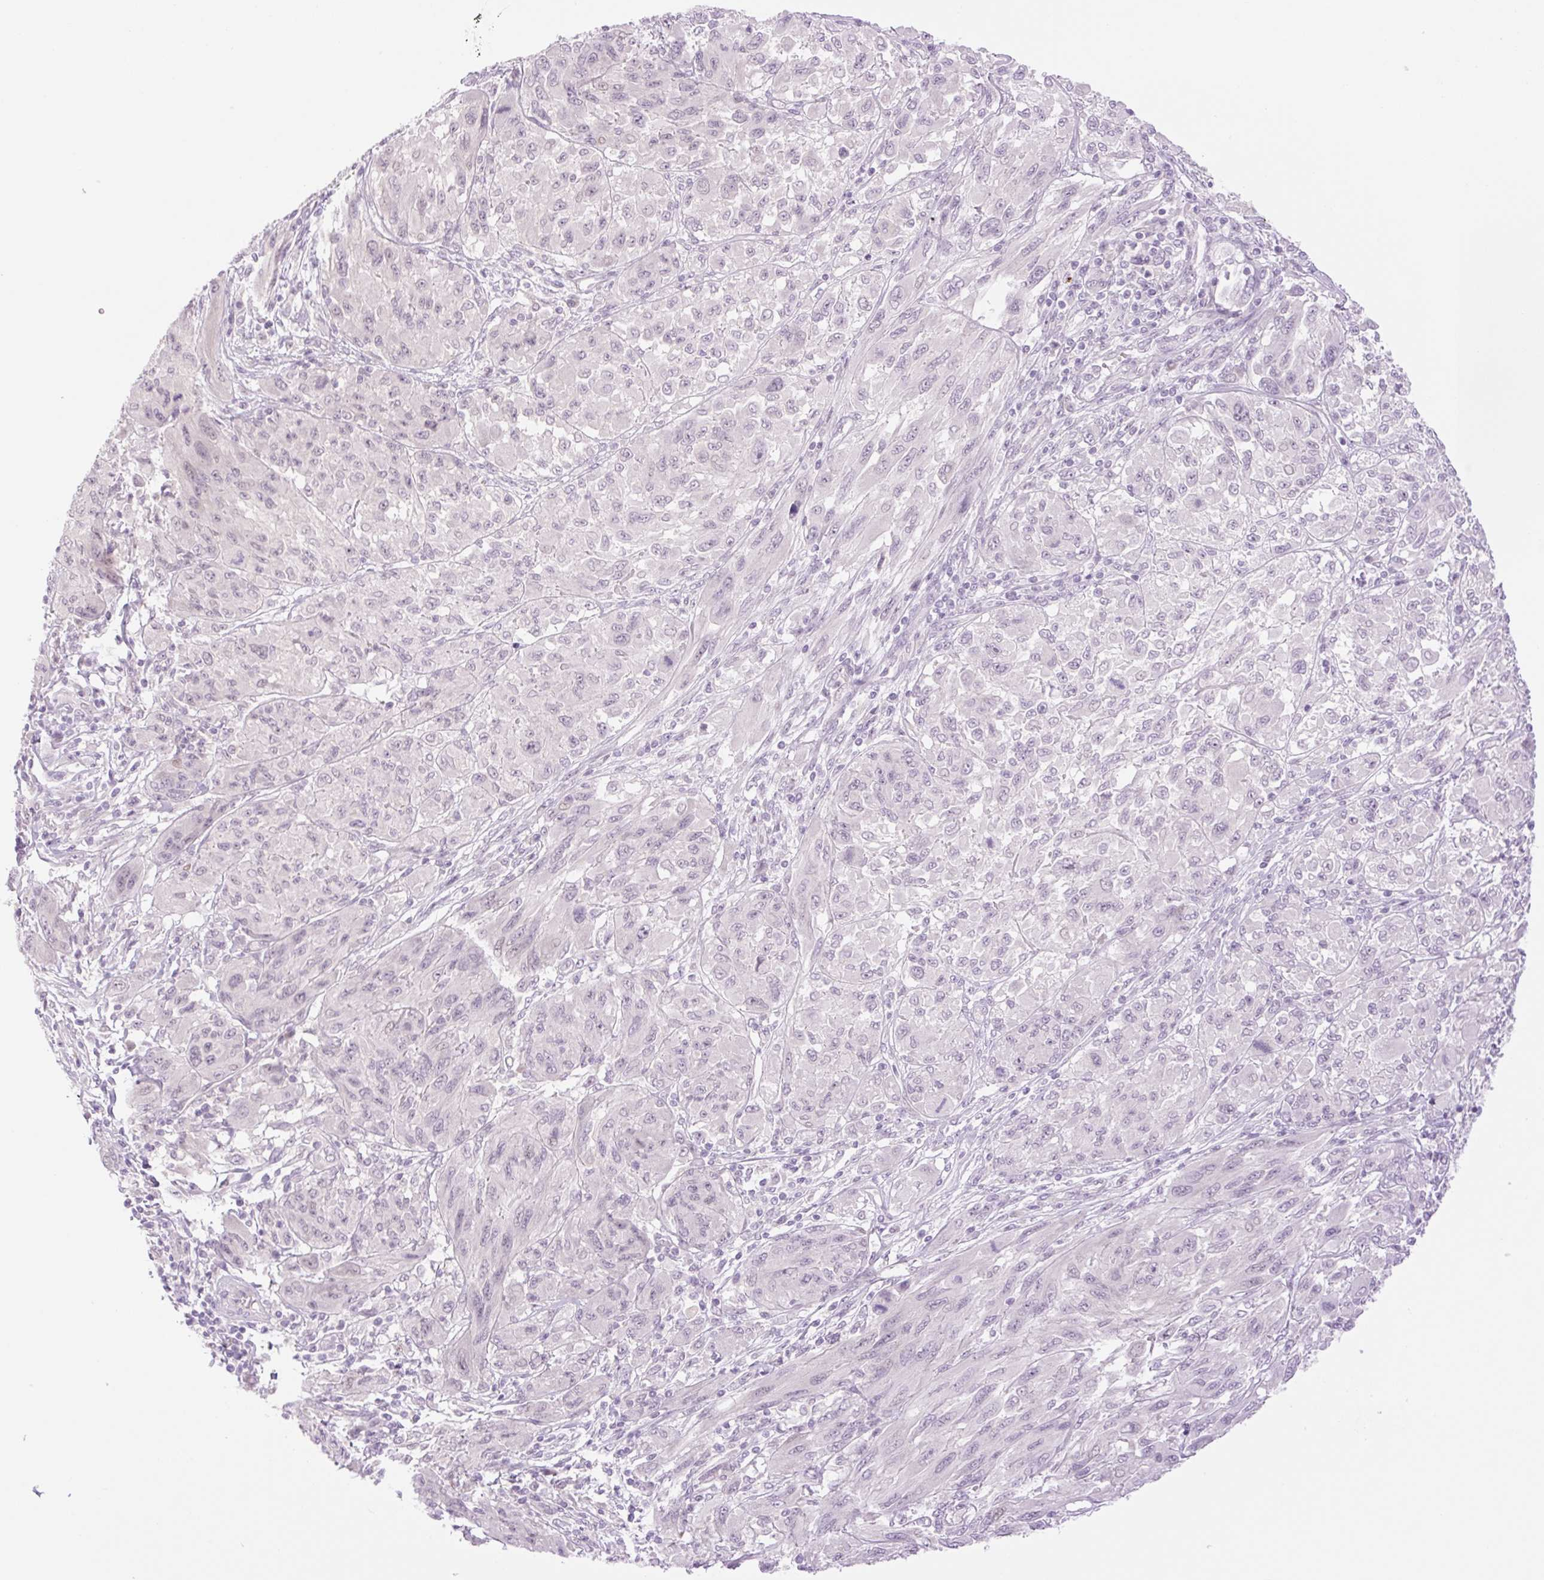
{"staining": {"intensity": "negative", "quantity": "none", "location": "none"}, "tissue": "melanoma", "cell_type": "Tumor cells", "image_type": "cancer", "snomed": [{"axis": "morphology", "description": "Malignant melanoma, NOS"}, {"axis": "topography", "description": "Skin"}], "caption": "Tumor cells show no significant protein staining in melanoma.", "gene": "SPRYD4", "patient": {"sex": "female", "age": 91}}